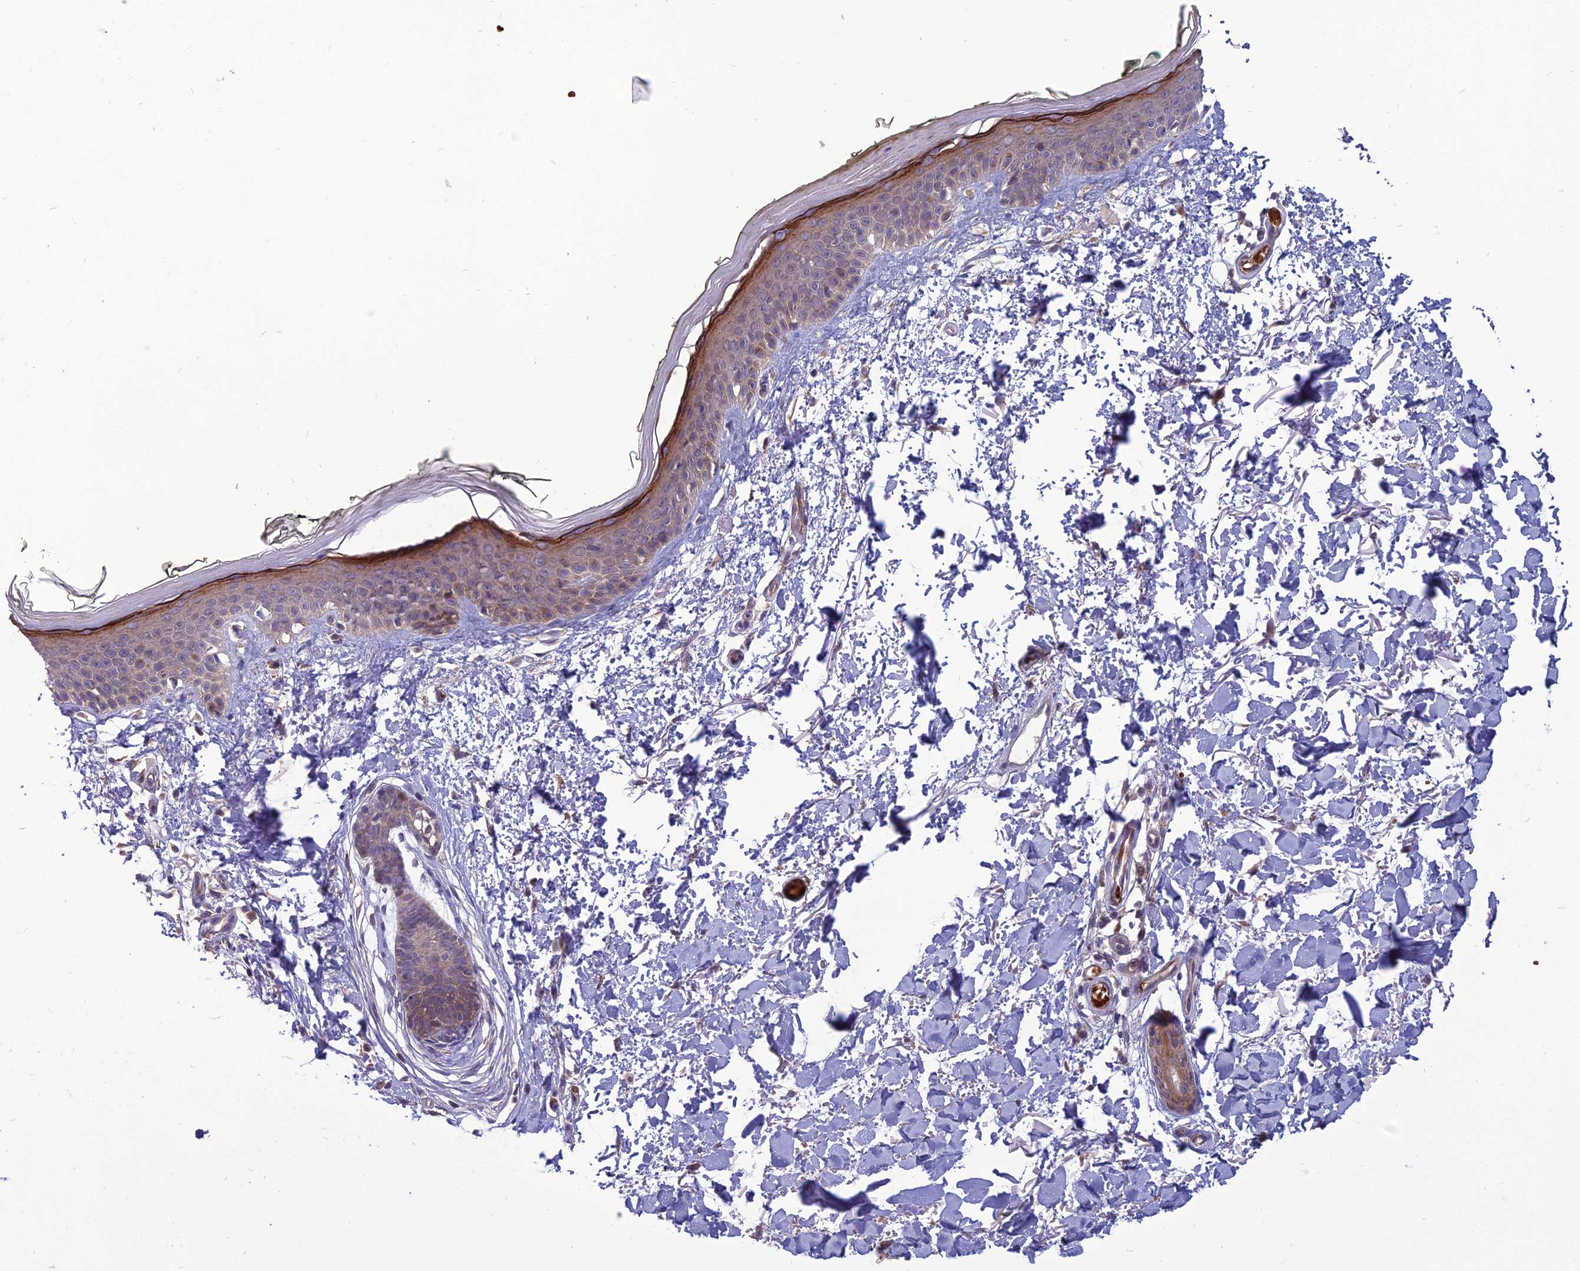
{"staining": {"intensity": "negative", "quantity": "none", "location": "none"}, "tissue": "skin", "cell_type": "Fibroblasts", "image_type": "normal", "snomed": [{"axis": "morphology", "description": "Normal tissue, NOS"}, {"axis": "topography", "description": "Skin"}], "caption": "An immunohistochemistry (IHC) histopathology image of unremarkable skin is shown. There is no staining in fibroblasts of skin. (Stains: DAB immunohistochemistry (IHC) with hematoxylin counter stain, Microscopy: brightfield microscopy at high magnification).", "gene": "GIPC1", "patient": {"sex": "male", "age": 62}}